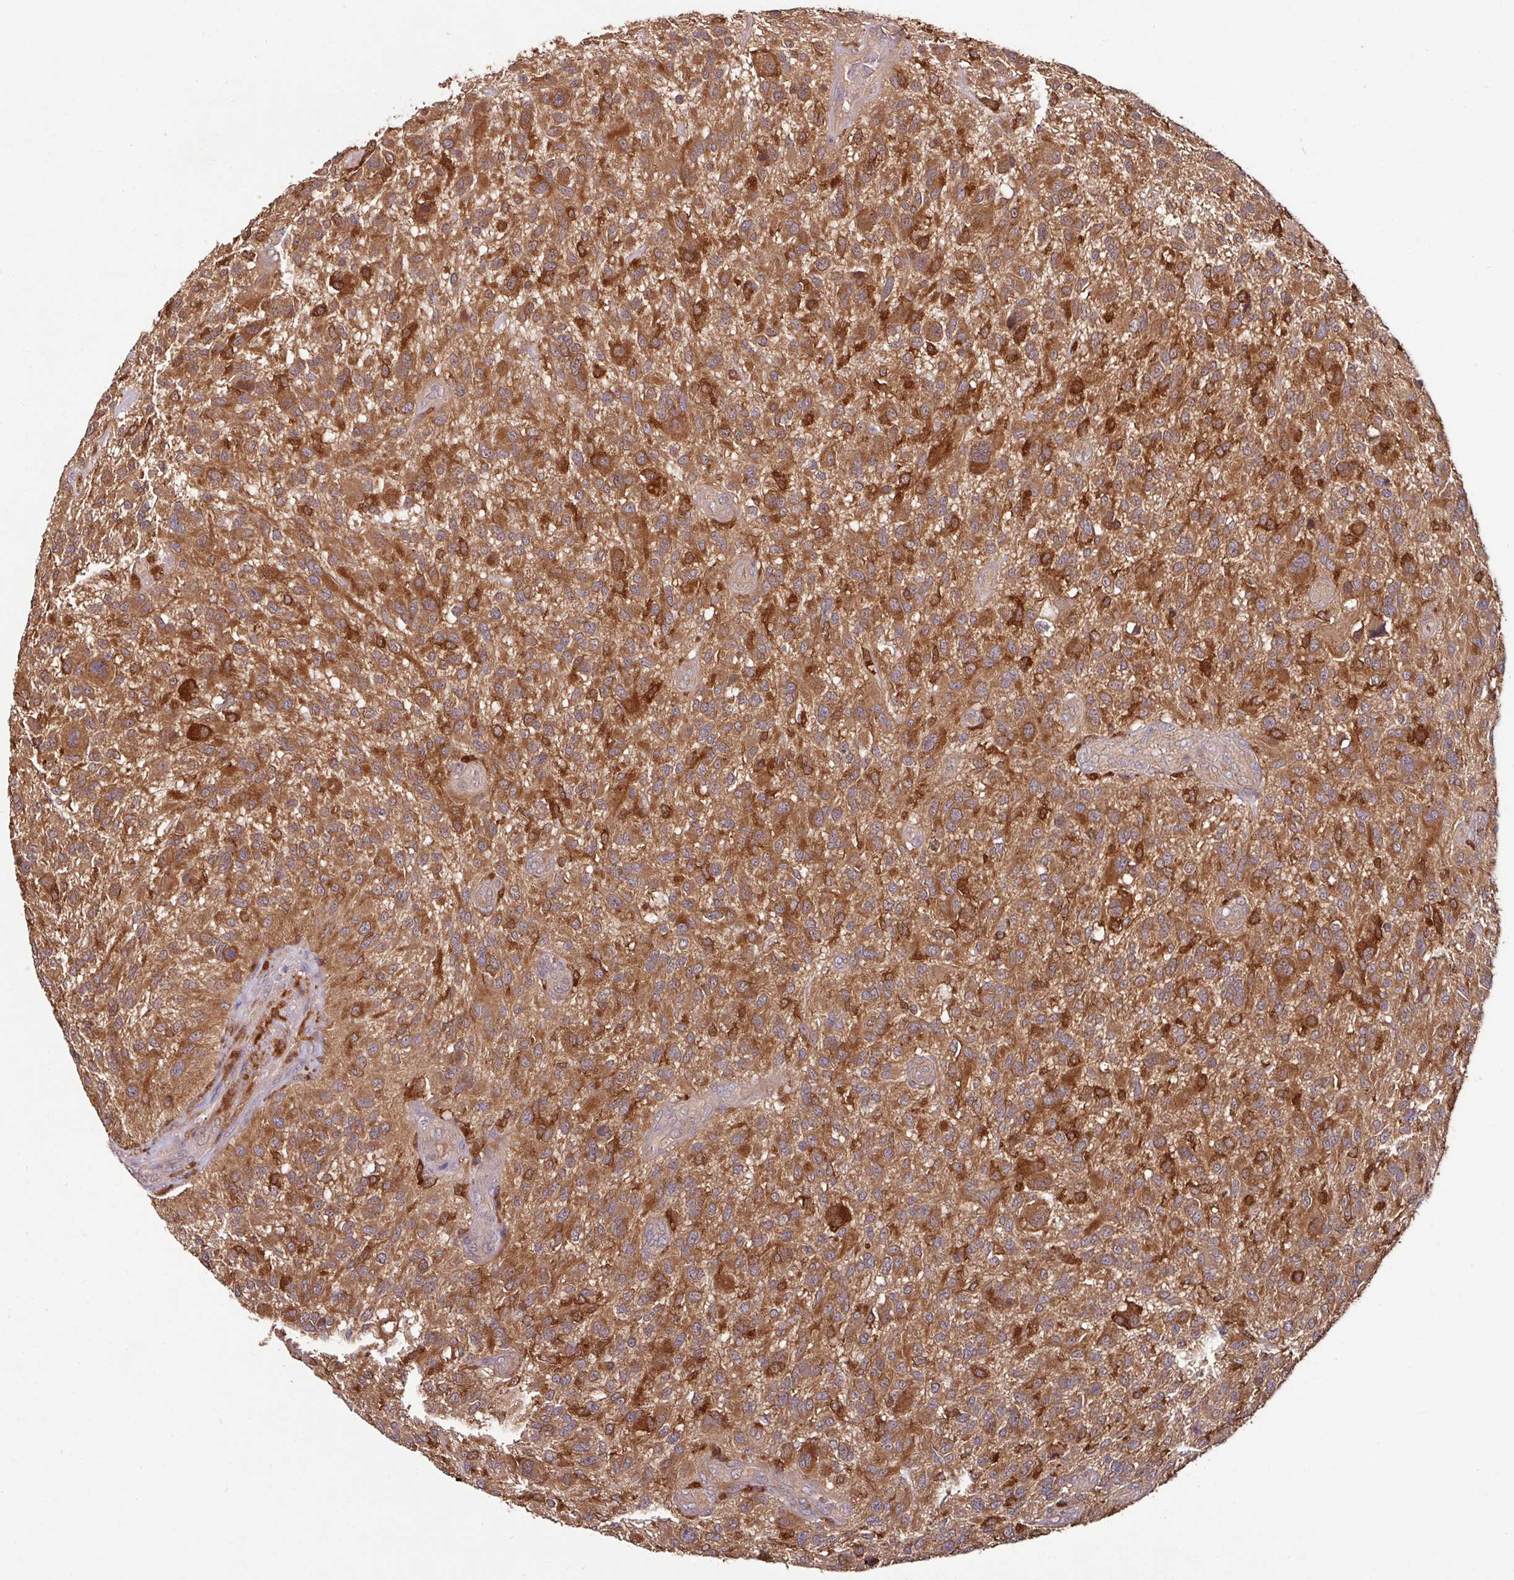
{"staining": {"intensity": "strong", "quantity": "25%-75%", "location": "cytoplasmic/membranous"}, "tissue": "glioma", "cell_type": "Tumor cells", "image_type": "cancer", "snomed": [{"axis": "morphology", "description": "Glioma, malignant, High grade"}, {"axis": "topography", "description": "Brain"}], "caption": "This histopathology image exhibits immunohistochemistry (IHC) staining of high-grade glioma (malignant), with high strong cytoplasmic/membranous positivity in about 25%-75% of tumor cells.", "gene": "GNPDA1", "patient": {"sex": "male", "age": 47}}